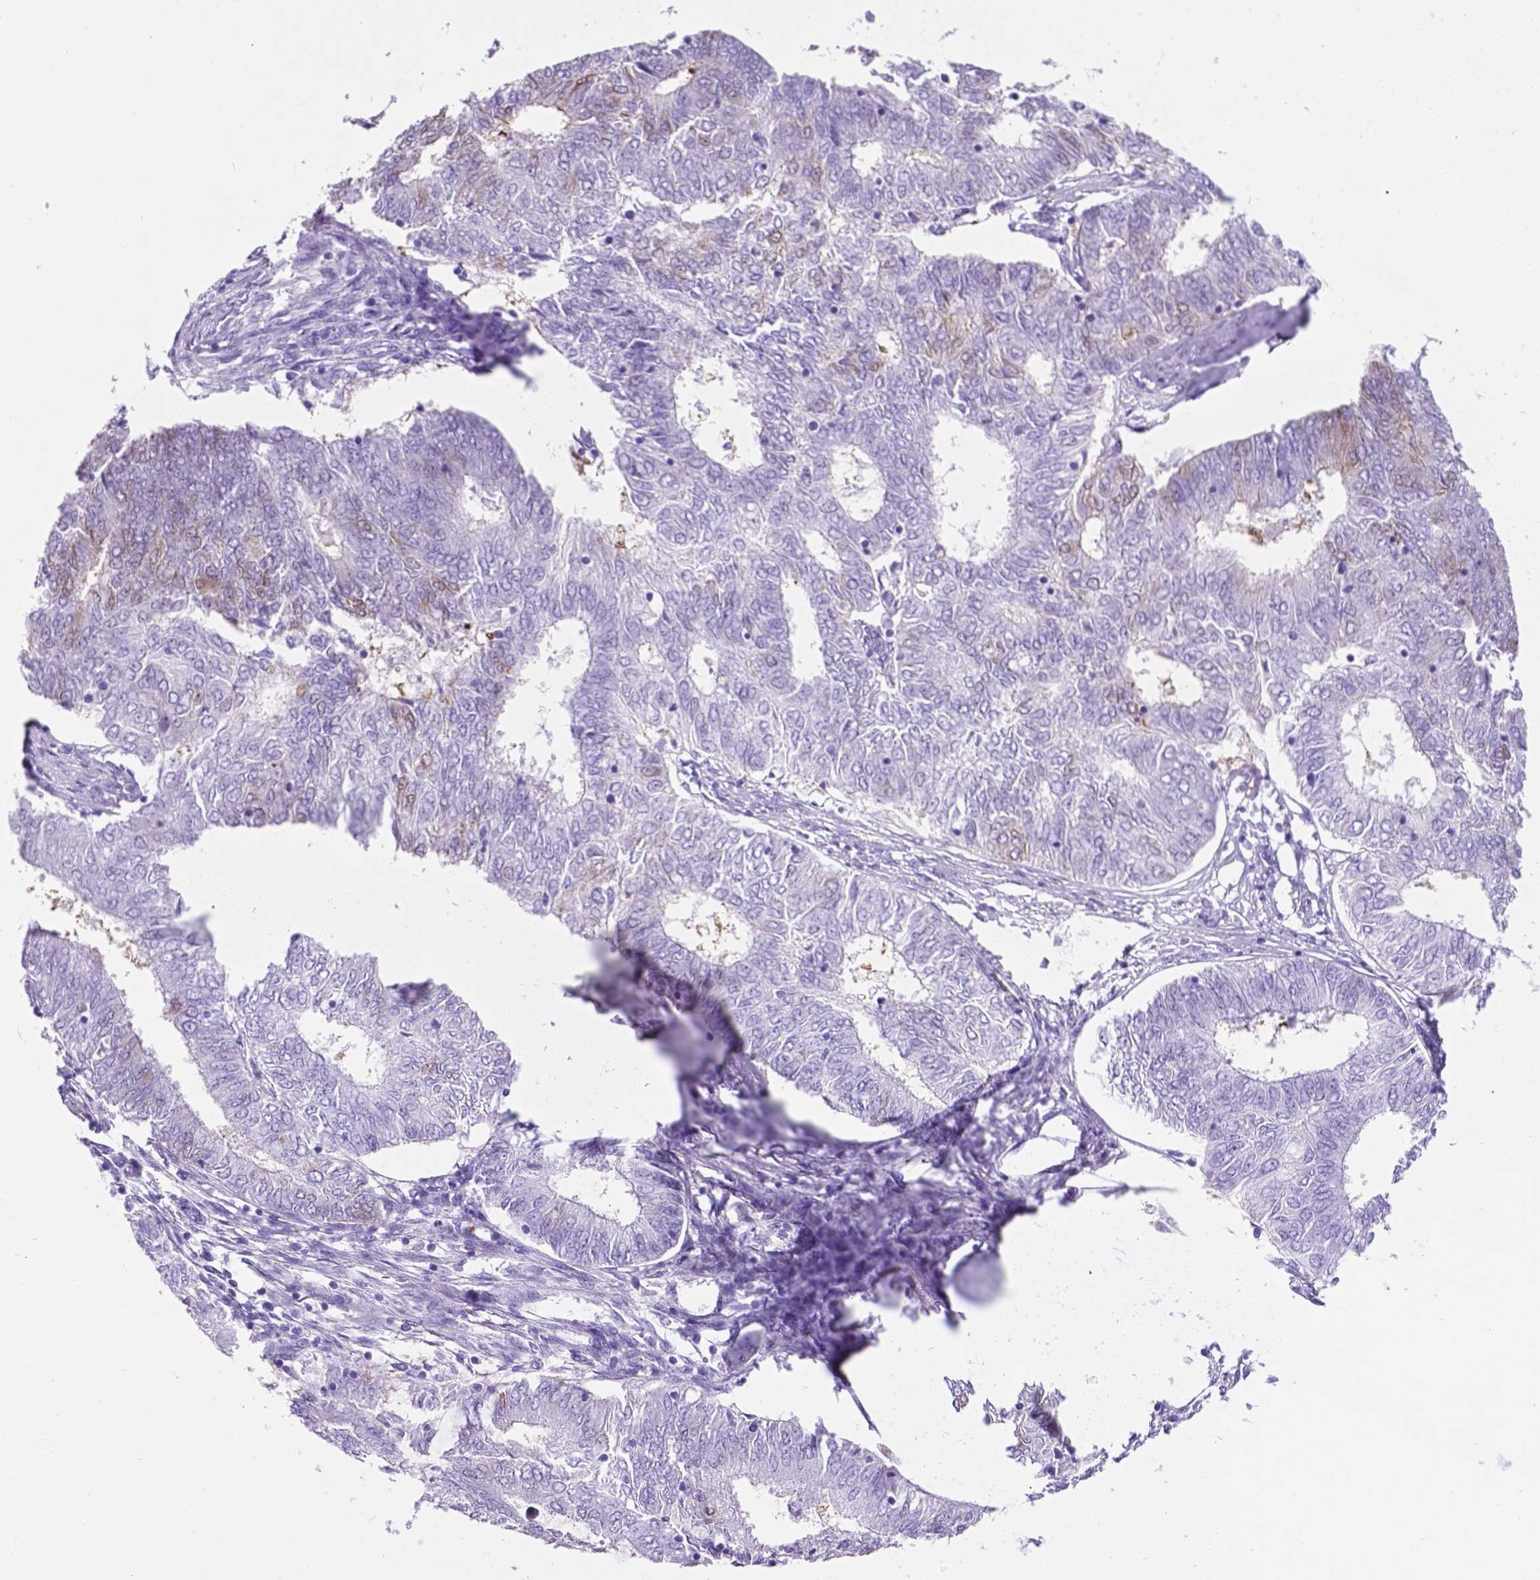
{"staining": {"intensity": "weak", "quantity": "<25%", "location": "nuclear"}, "tissue": "endometrial cancer", "cell_type": "Tumor cells", "image_type": "cancer", "snomed": [{"axis": "morphology", "description": "Adenocarcinoma, NOS"}, {"axis": "topography", "description": "Endometrium"}], "caption": "This is a photomicrograph of IHC staining of adenocarcinoma (endometrial), which shows no expression in tumor cells.", "gene": "C17orf107", "patient": {"sex": "female", "age": 62}}